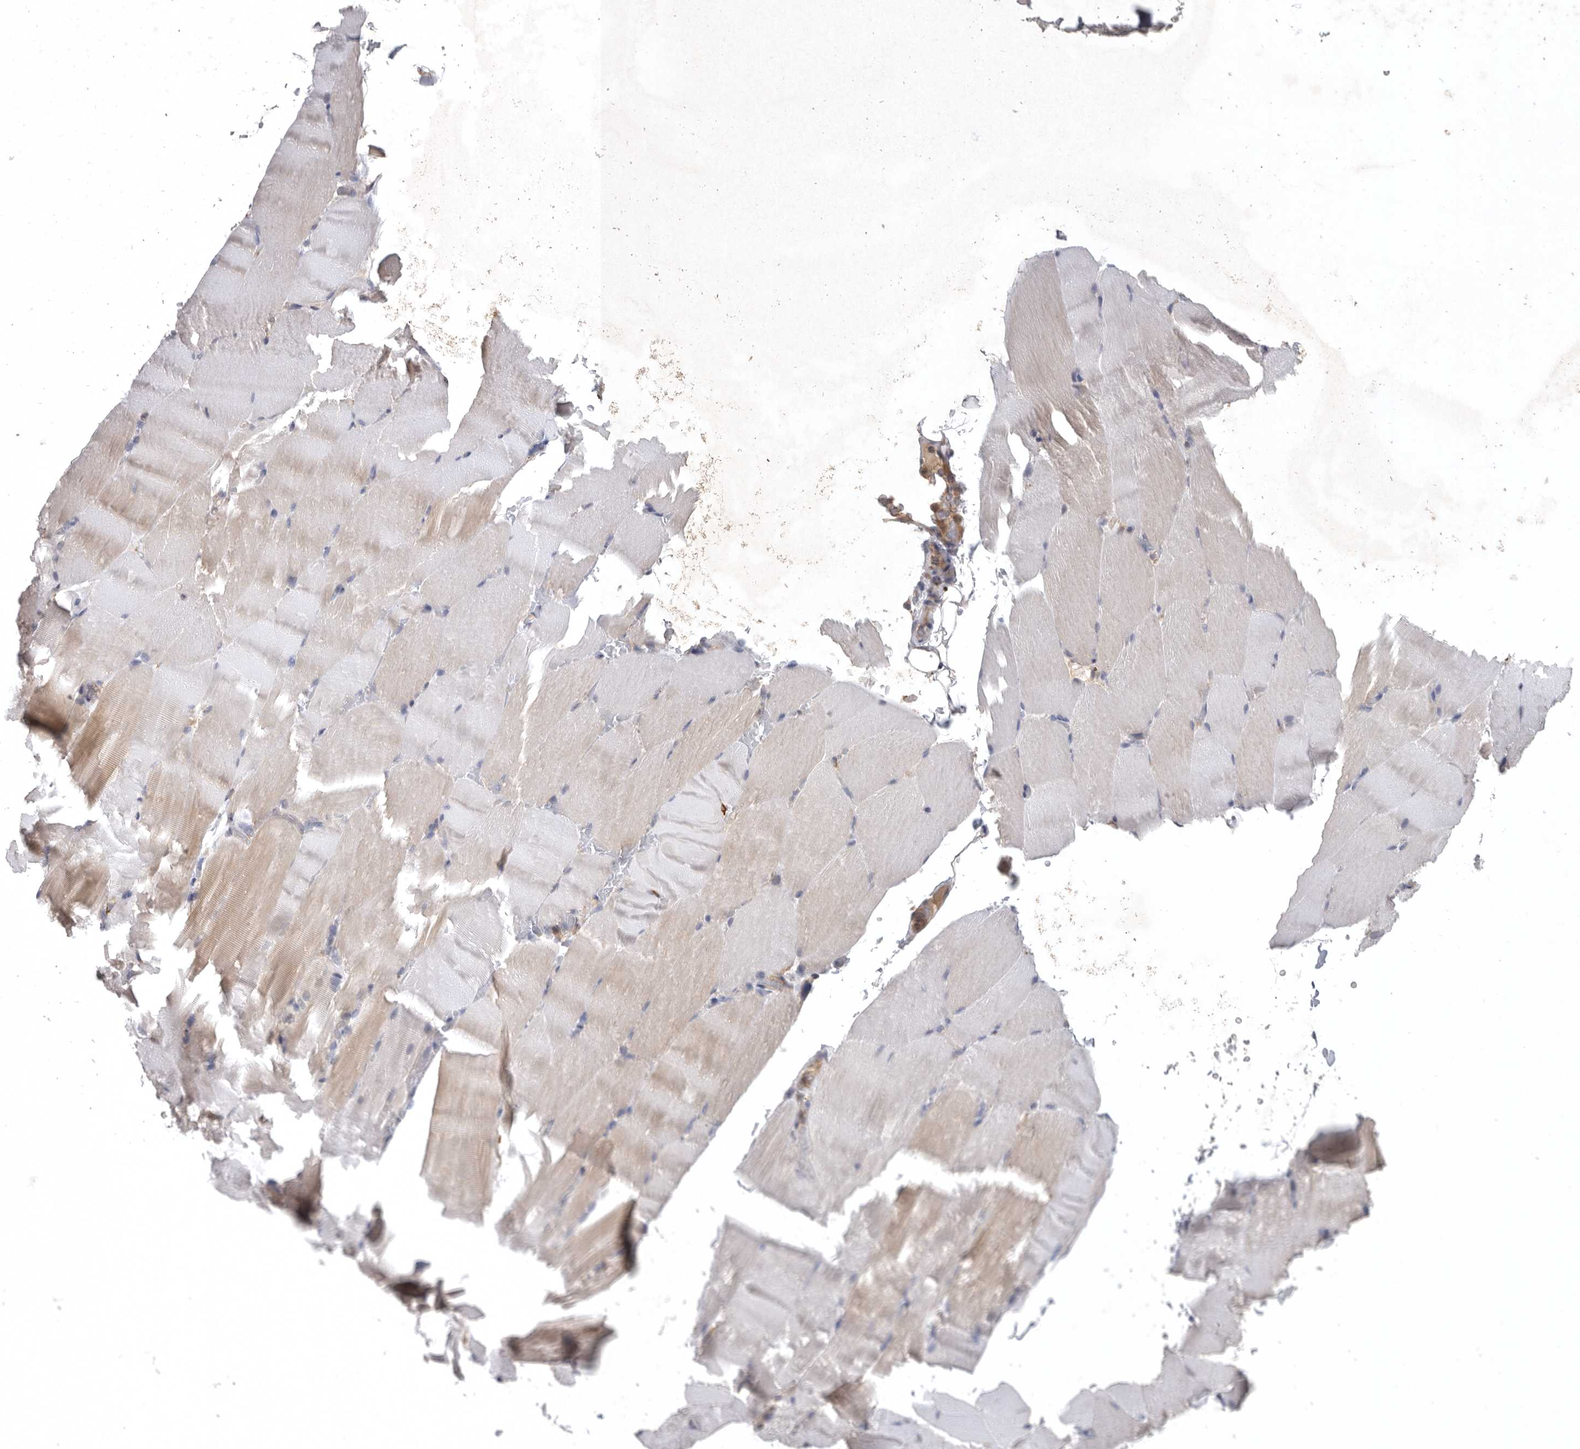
{"staining": {"intensity": "weak", "quantity": "<25%", "location": "cytoplasmic/membranous"}, "tissue": "skeletal muscle", "cell_type": "Myocytes", "image_type": "normal", "snomed": [{"axis": "morphology", "description": "Normal tissue, NOS"}, {"axis": "topography", "description": "Skeletal muscle"}, {"axis": "topography", "description": "Parathyroid gland"}], "caption": "Immunohistochemical staining of unremarkable skeletal muscle demonstrates no significant expression in myocytes. The staining was performed using DAB to visualize the protein expression in brown, while the nuclei were stained in blue with hematoxylin (Magnification: 20x).", "gene": "C1orf109", "patient": {"sex": "female", "age": 37}}